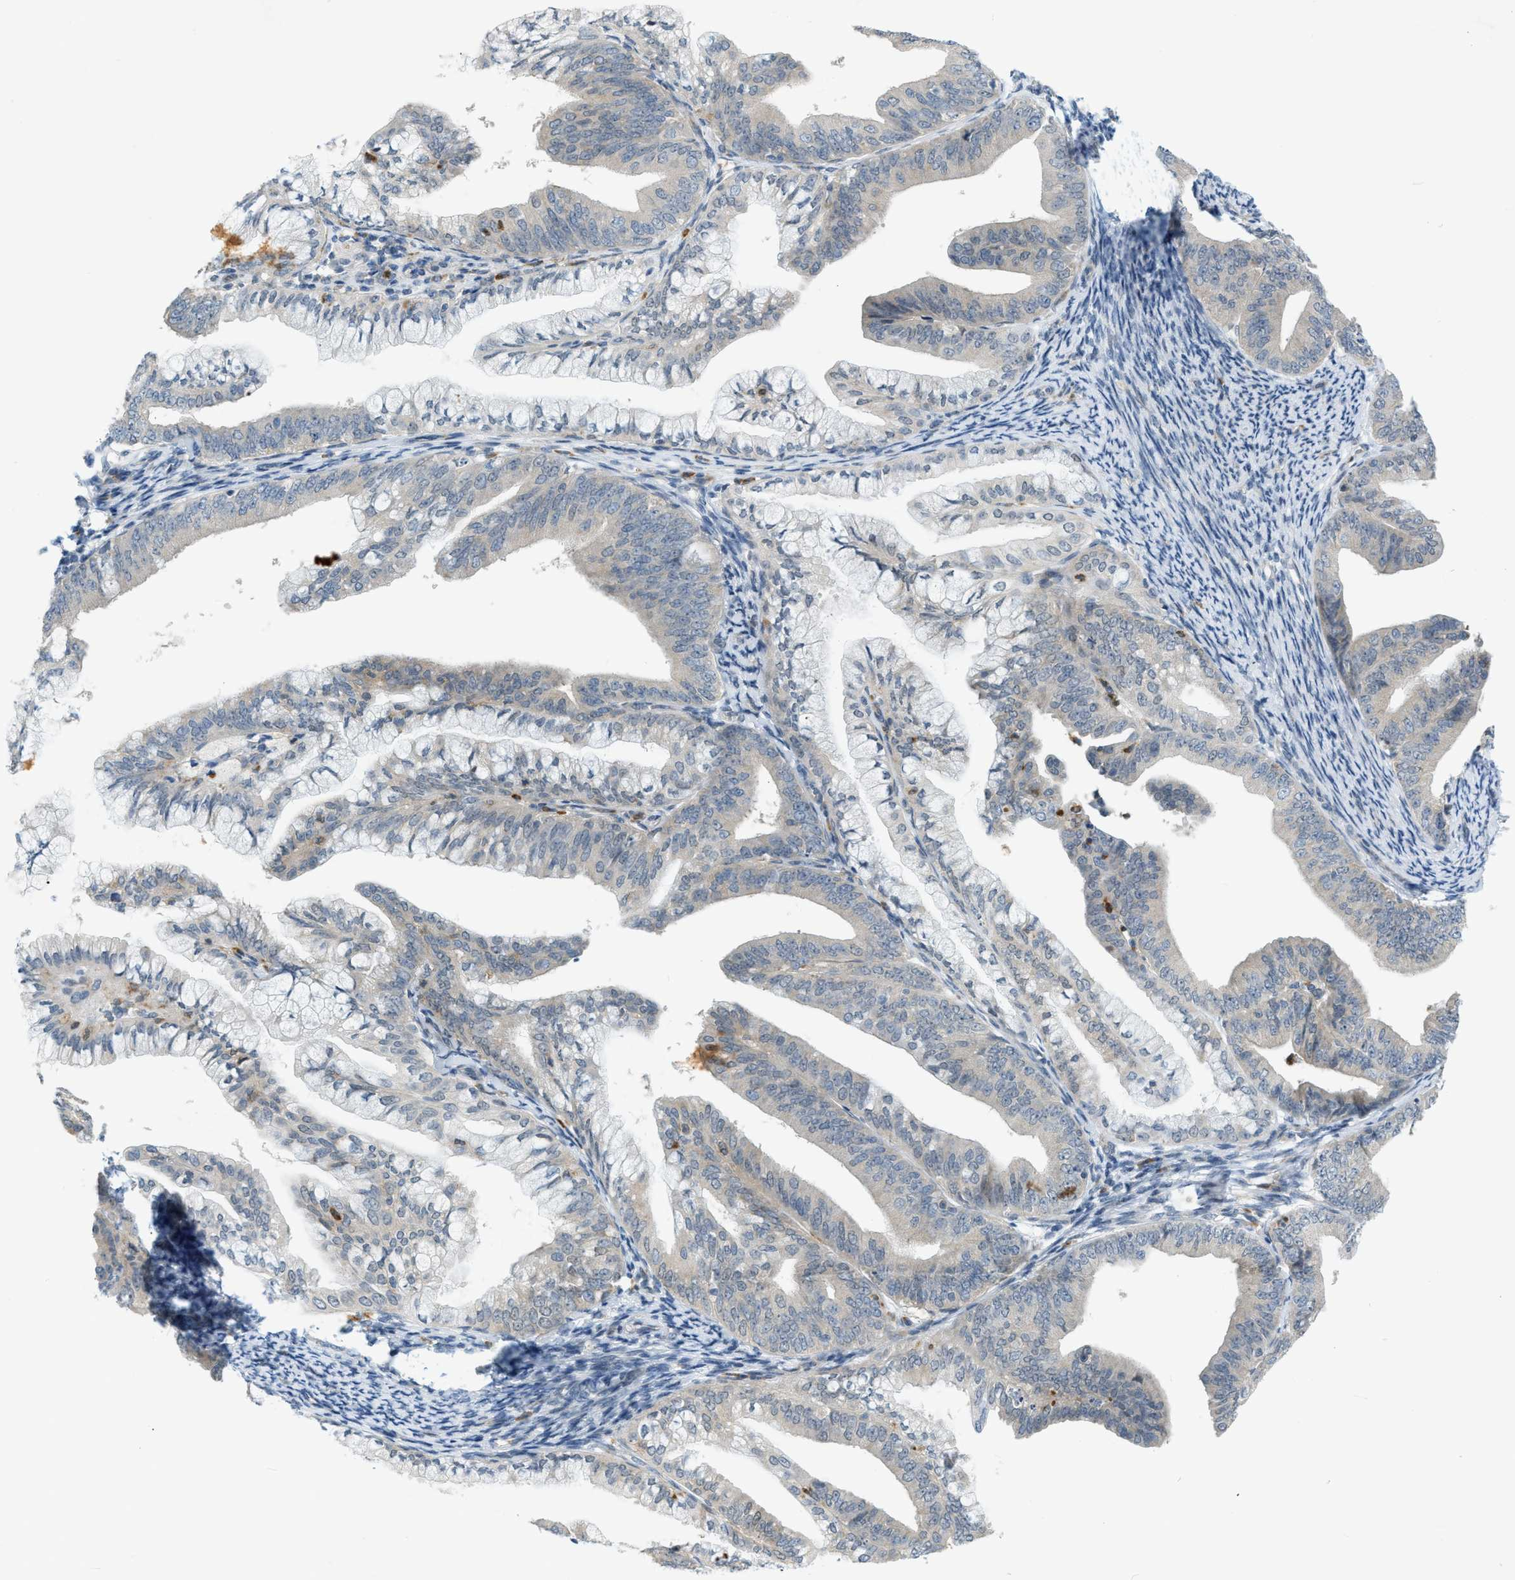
{"staining": {"intensity": "negative", "quantity": "none", "location": "none"}, "tissue": "endometrial cancer", "cell_type": "Tumor cells", "image_type": "cancer", "snomed": [{"axis": "morphology", "description": "Adenocarcinoma, NOS"}, {"axis": "topography", "description": "Endometrium"}], "caption": "Endometrial cancer (adenocarcinoma) was stained to show a protein in brown. There is no significant expression in tumor cells.", "gene": "ZNF408", "patient": {"sex": "female", "age": 63}}